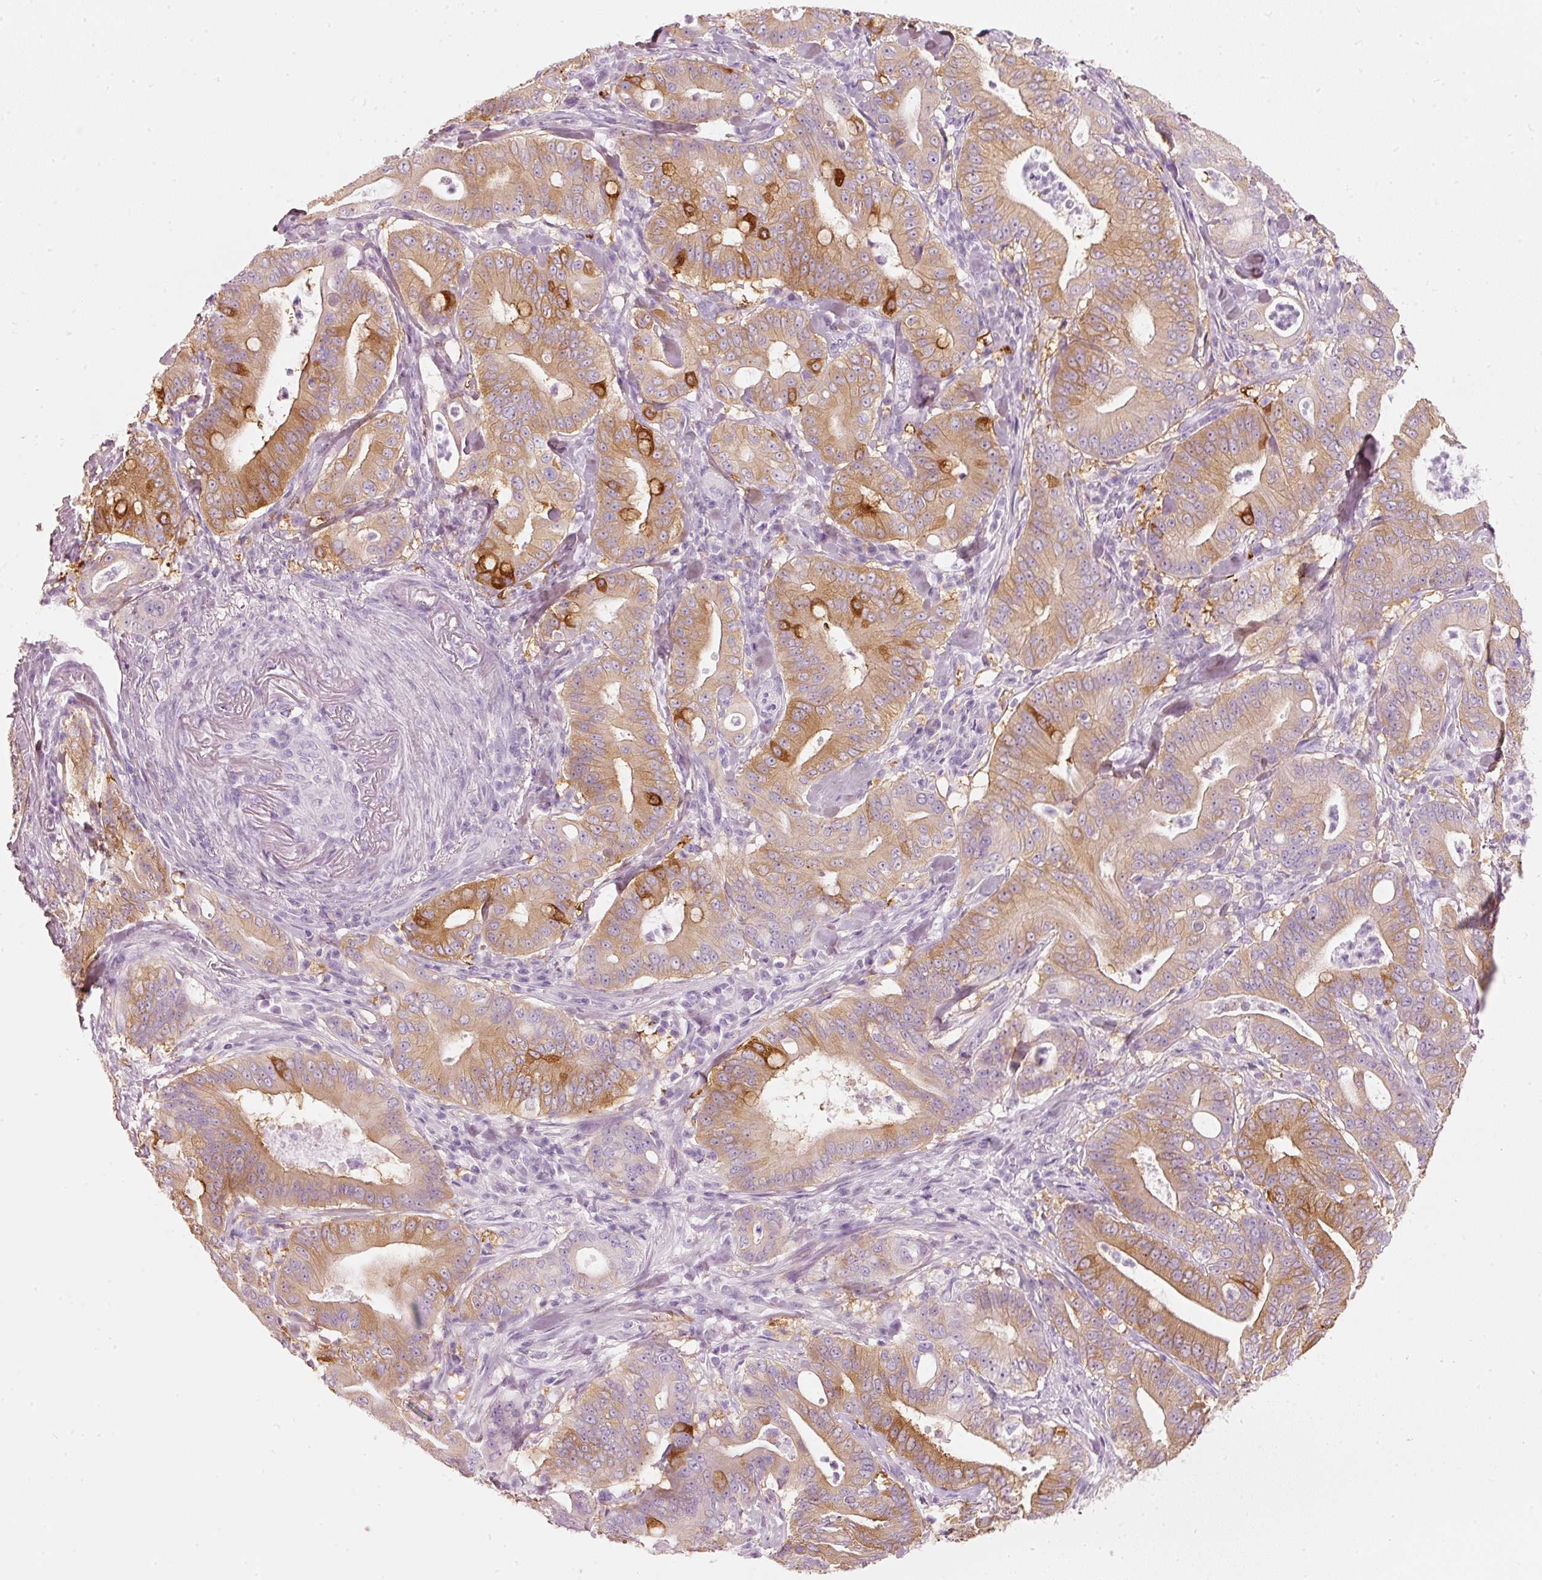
{"staining": {"intensity": "moderate", "quantity": ">75%", "location": "cytoplasmic/membranous"}, "tissue": "pancreatic cancer", "cell_type": "Tumor cells", "image_type": "cancer", "snomed": [{"axis": "morphology", "description": "Adenocarcinoma, NOS"}, {"axis": "topography", "description": "Pancreas"}], "caption": "Immunohistochemistry micrograph of pancreatic cancer (adenocarcinoma) stained for a protein (brown), which exhibits medium levels of moderate cytoplasmic/membranous positivity in about >75% of tumor cells.", "gene": "PDXDC1", "patient": {"sex": "male", "age": 71}}